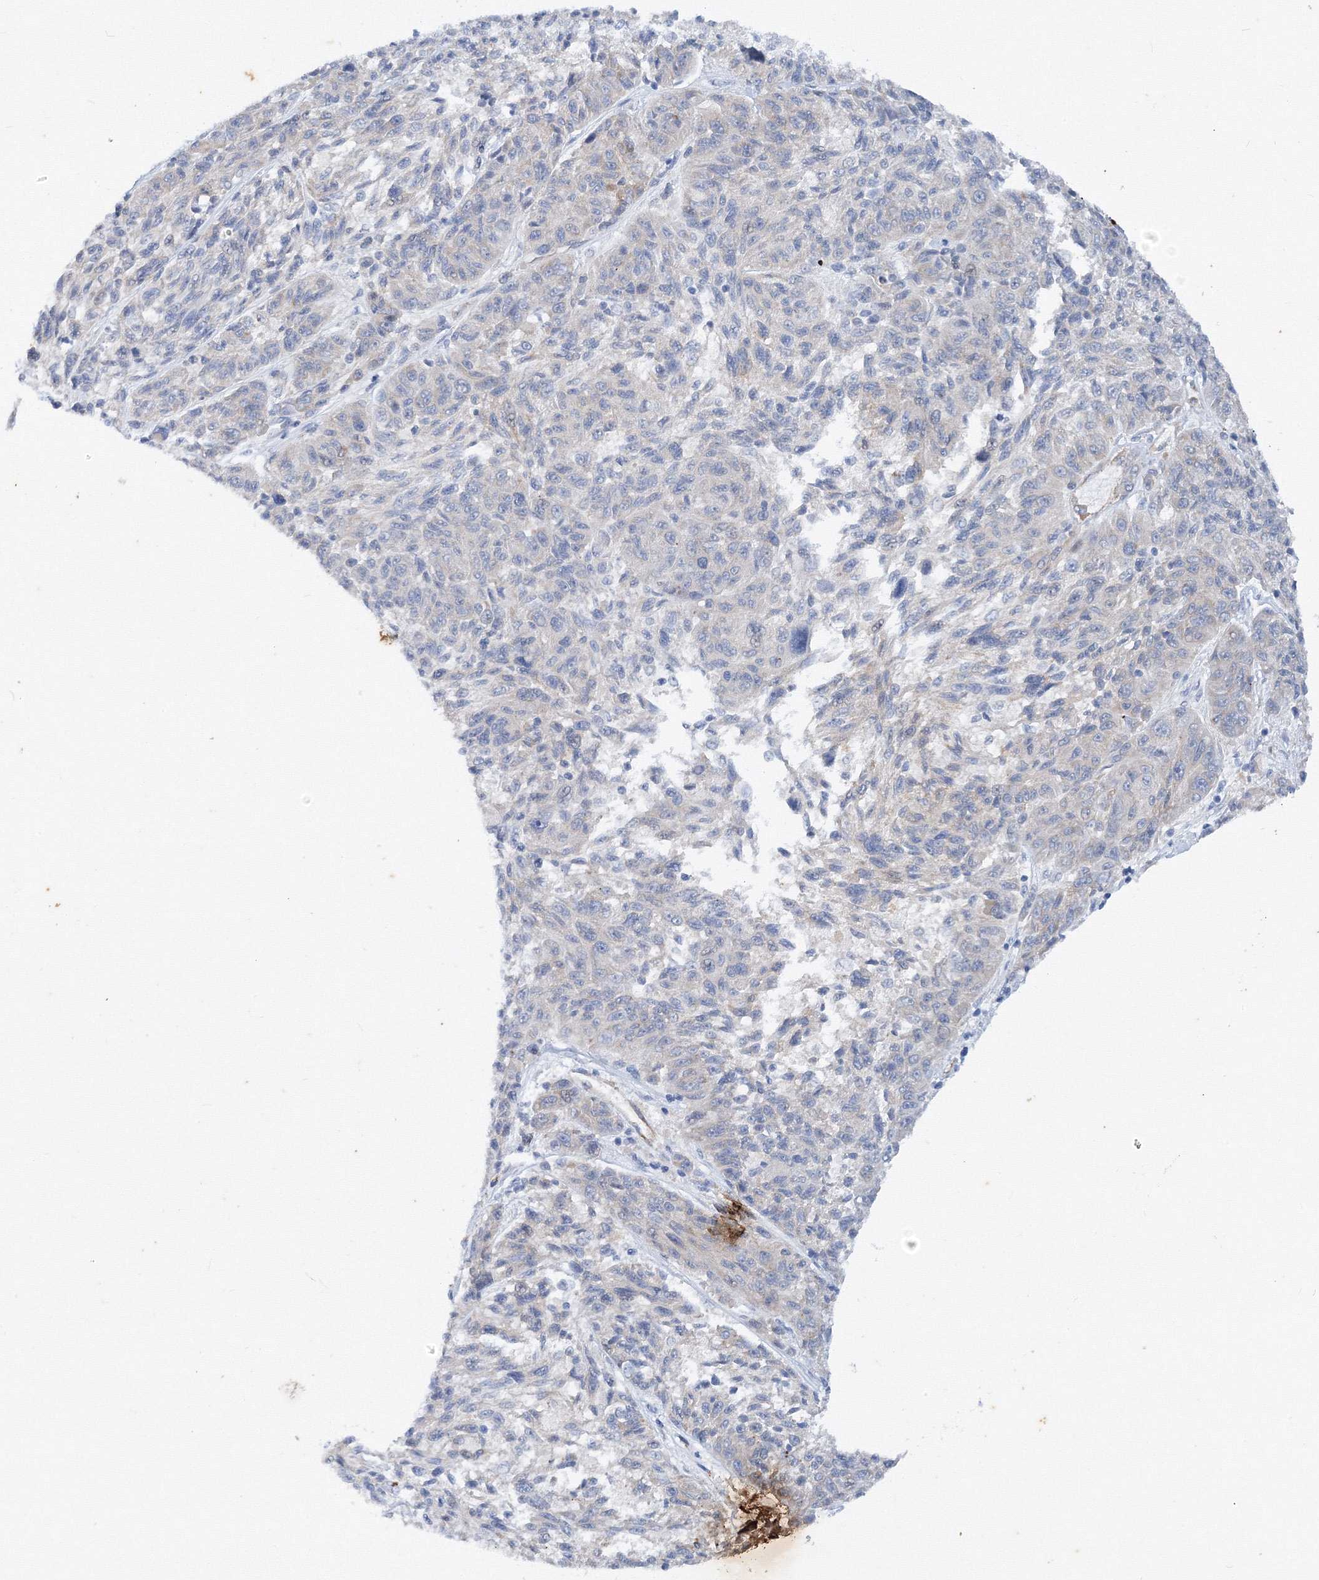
{"staining": {"intensity": "negative", "quantity": "none", "location": "none"}, "tissue": "melanoma", "cell_type": "Tumor cells", "image_type": "cancer", "snomed": [{"axis": "morphology", "description": "Malignant melanoma, NOS"}, {"axis": "topography", "description": "Skin"}], "caption": "Malignant melanoma was stained to show a protein in brown. There is no significant expression in tumor cells. (DAB immunohistochemistry (IHC) with hematoxylin counter stain).", "gene": "TANC1", "patient": {"sex": "male", "age": 53}}